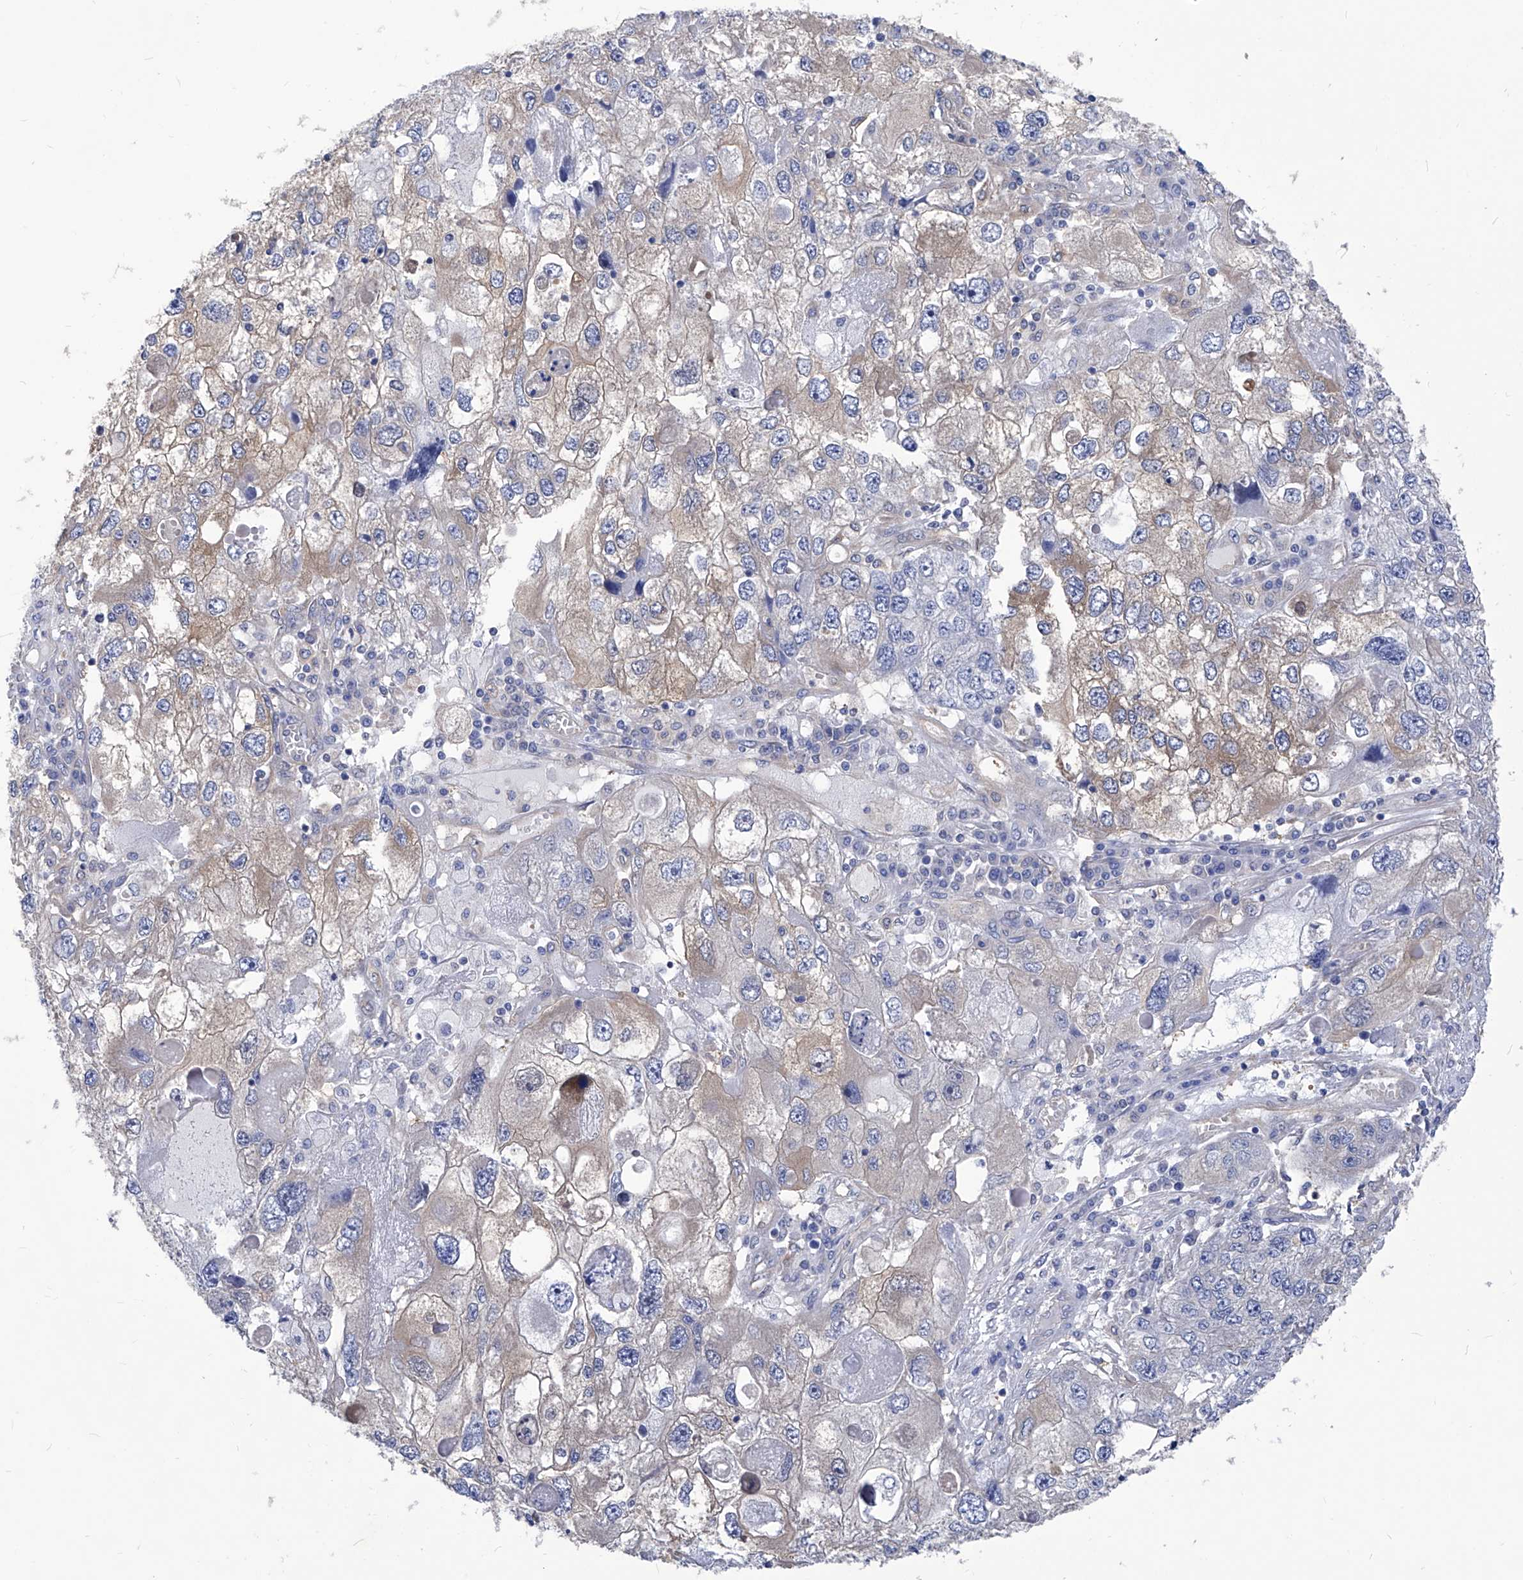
{"staining": {"intensity": "weak", "quantity": "25%-75%", "location": "cytoplasmic/membranous"}, "tissue": "endometrial cancer", "cell_type": "Tumor cells", "image_type": "cancer", "snomed": [{"axis": "morphology", "description": "Adenocarcinoma, NOS"}, {"axis": "topography", "description": "Endometrium"}], "caption": "Protein analysis of endometrial cancer (adenocarcinoma) tissue exhibits weak cytoplasmic/membranous staining in about 25%-75% of tumor cells. The staining is performed using DAB (3,3'-diaminobenzidine) brown chromogen to label protein expression. The nuclei are counter-stained blue using hematoxylin.", "gene": "XPNPEP1", "patient": {"sex": "female", "age": 49}}